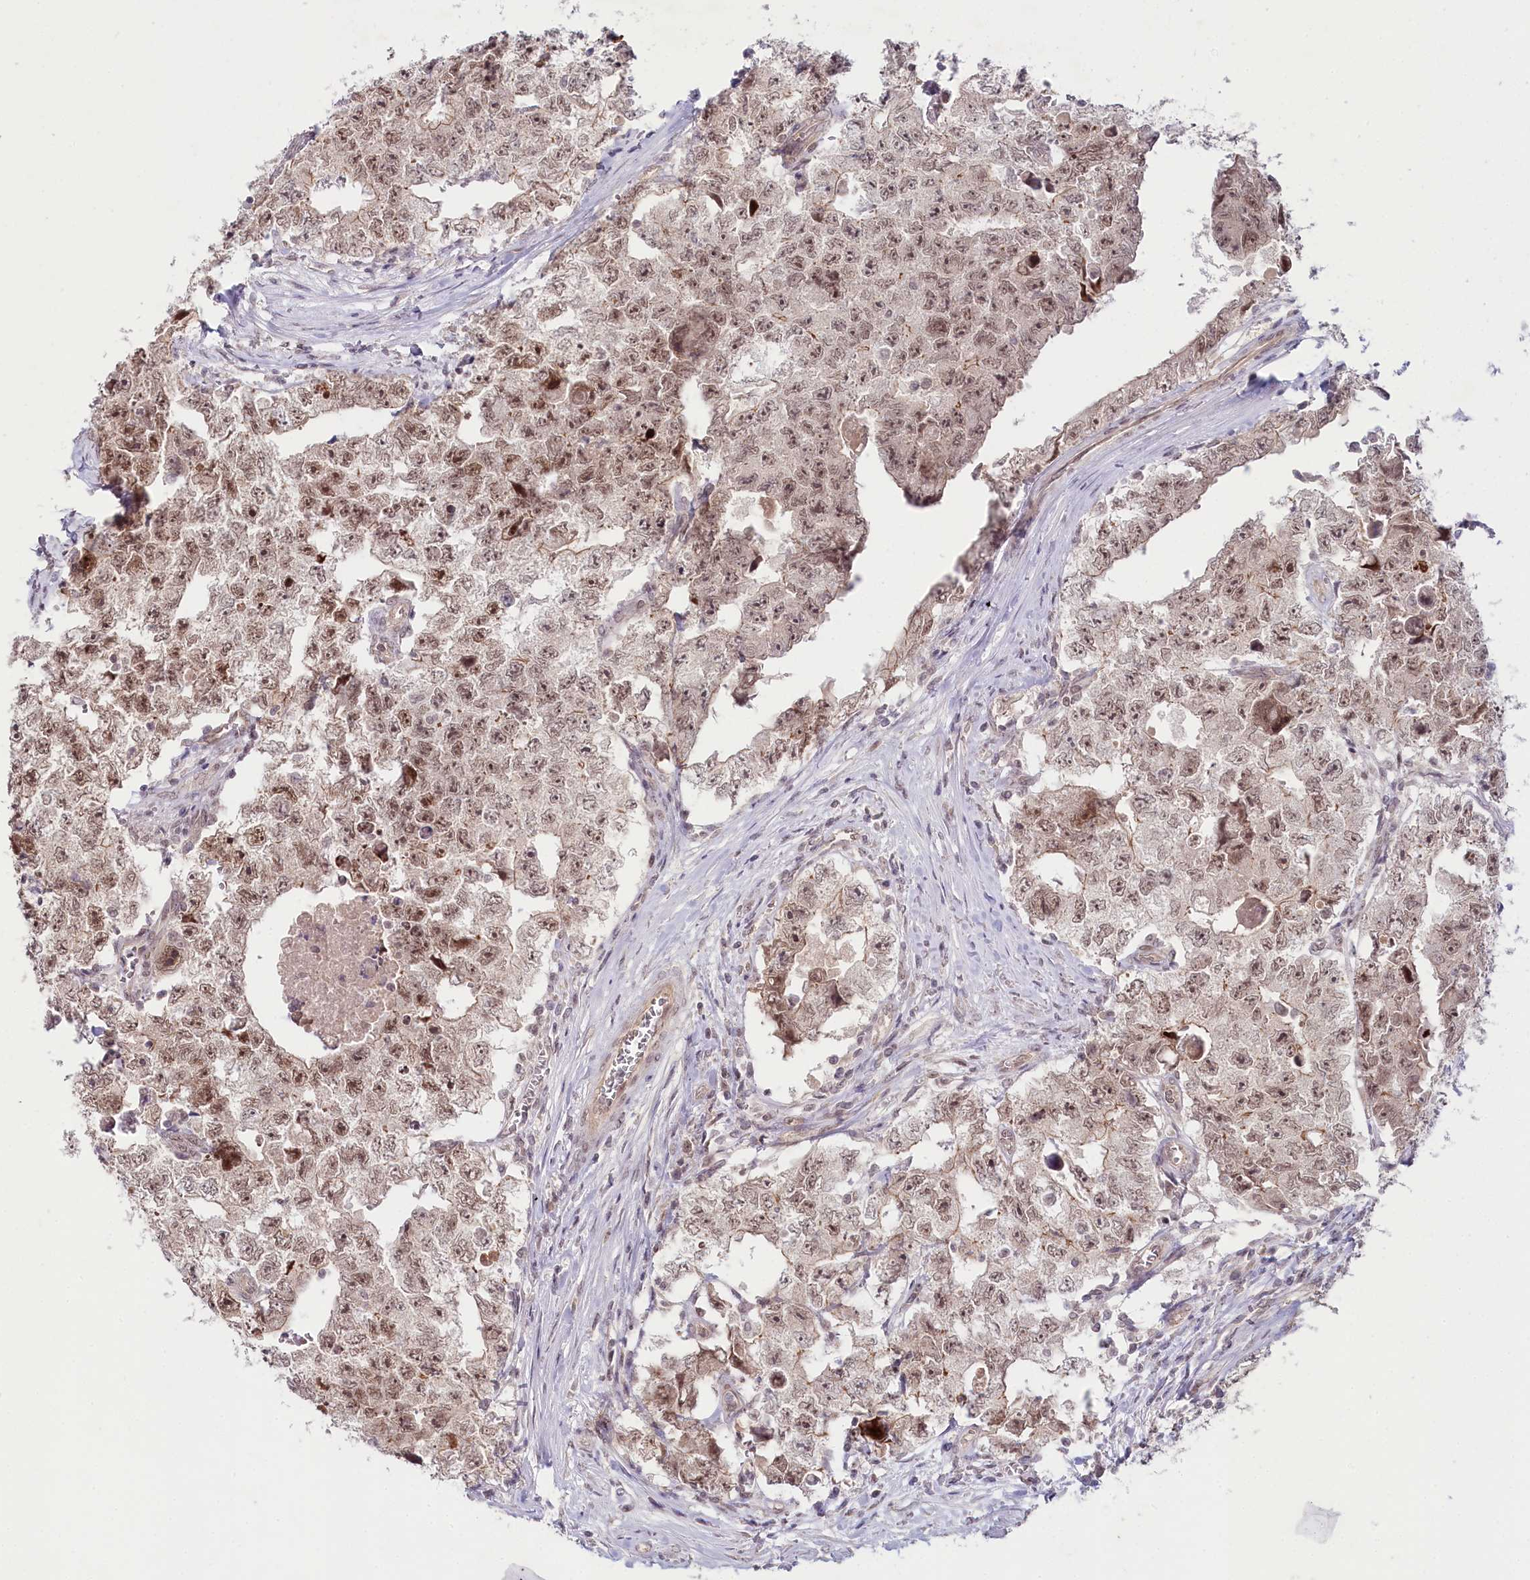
{"staining": {"intensity": "moderate", "quantity": ">75%", "location": "nuclear"}, "tissue": "testis cancer", "cell_type": "Tumor cells", "image_type": "cancer", "snomed": [{"axis": "morphology", "description": "Carcinoma, Embryonal, NOS"}, {"axis": "topography", "description": "Testis"}], "caption": "Immunohistochemical staining of human testis embryonal carcinoma demonstrates medium levels of moderate nuclear expression in about >75% of tumor cells.", "gene": "AMTN", "patient": {"sex": "male", "age": 17}}